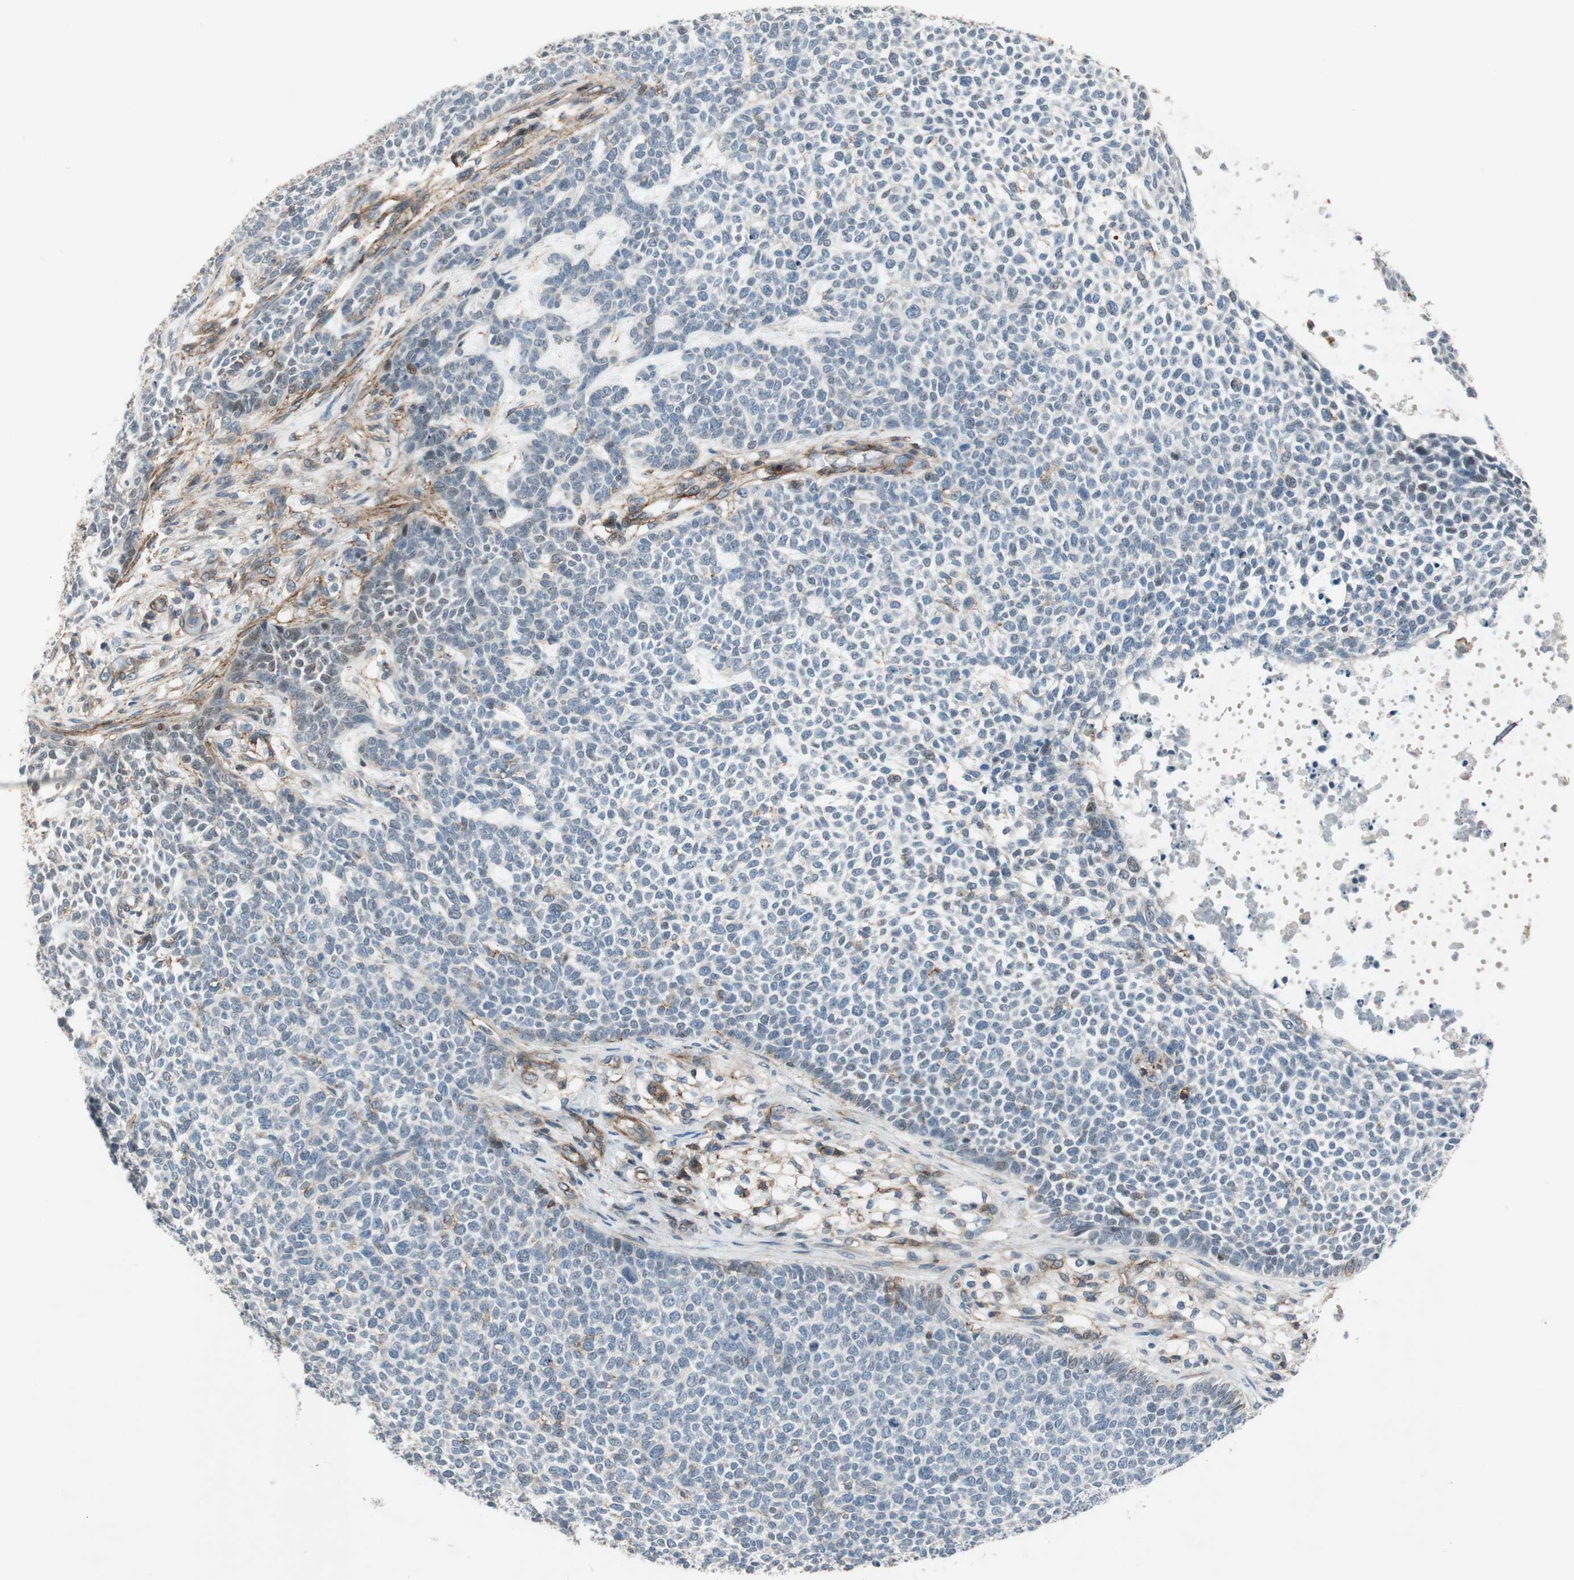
{"staining": {"intensity": "moderate", "quantity": "<25%", "location": "nuclear"}, "tissue": "skin cancer", "cell_type": "Tumor cells", "image_type": "cancer", "snomed": [{"axis": "morphology", "description": "Basal cell carcinoma"}, {"axis": "topography", "description": "Skin"}], "caption": "Protein staining by immunohistochemistry demonstrates moderate nuclear positivity in about <25% of tumor cells in skin basal cell carcinoma.", "gene": "GRHL1", "patient": {"sex": "female", "age": 84}}